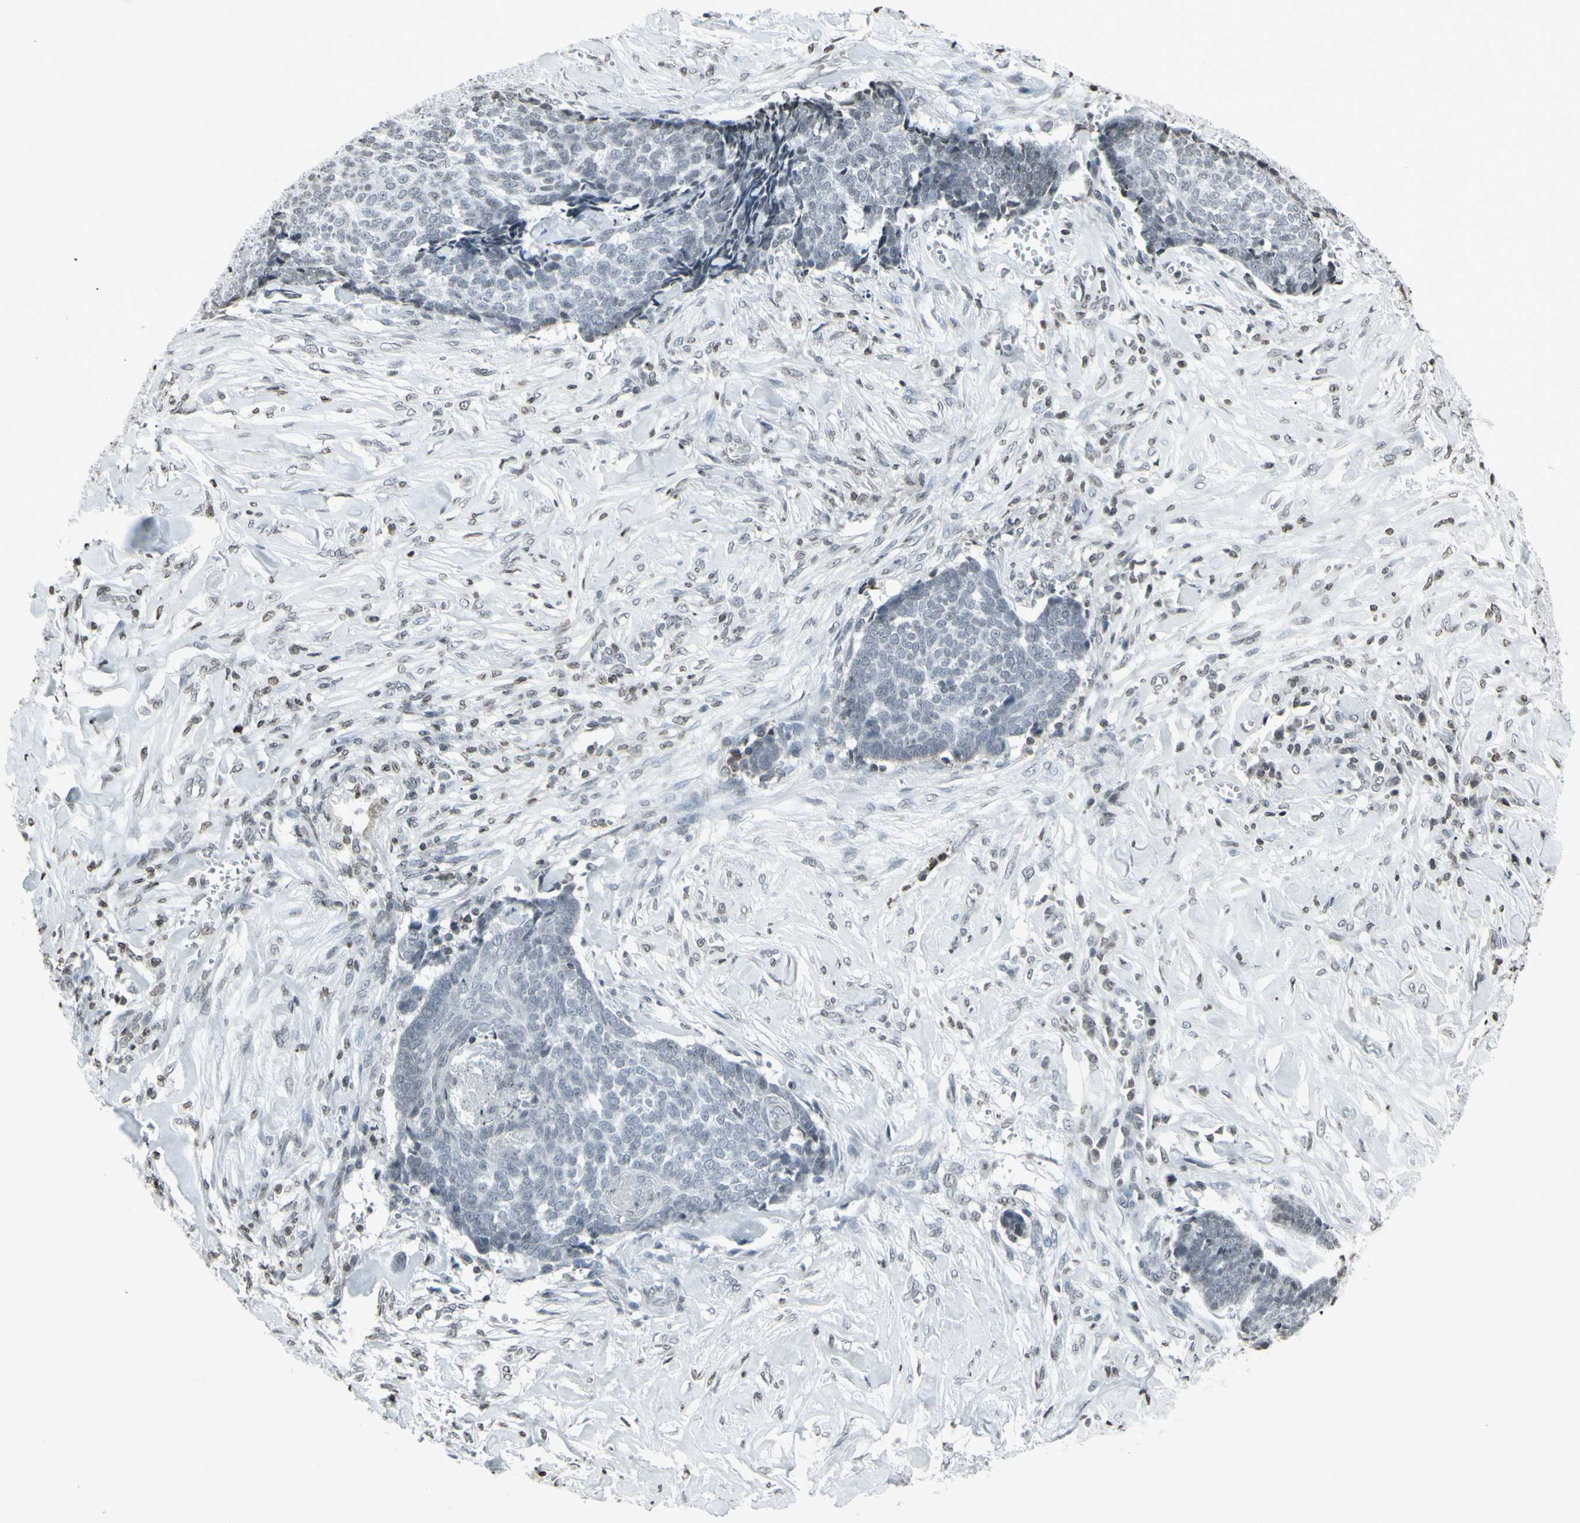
{"staining": {"intensity": "negative", "quantity": "none", "location": "none"}, "tissue": "skin cancer", "cell_type": "Tumor cells", "image_type": "cancer", "snomed": [{"axis": "morphology", "description": "Basal cell carcinoma"}, {"axis": "topography", "description": "Skin"}], "caption": "Immunohistochemical staining of skin basal cell carcinoma exhibits no significant positivity in tumor cells.", "gene": "CD79B", "patient": {"sex": "male", "age": 84}}